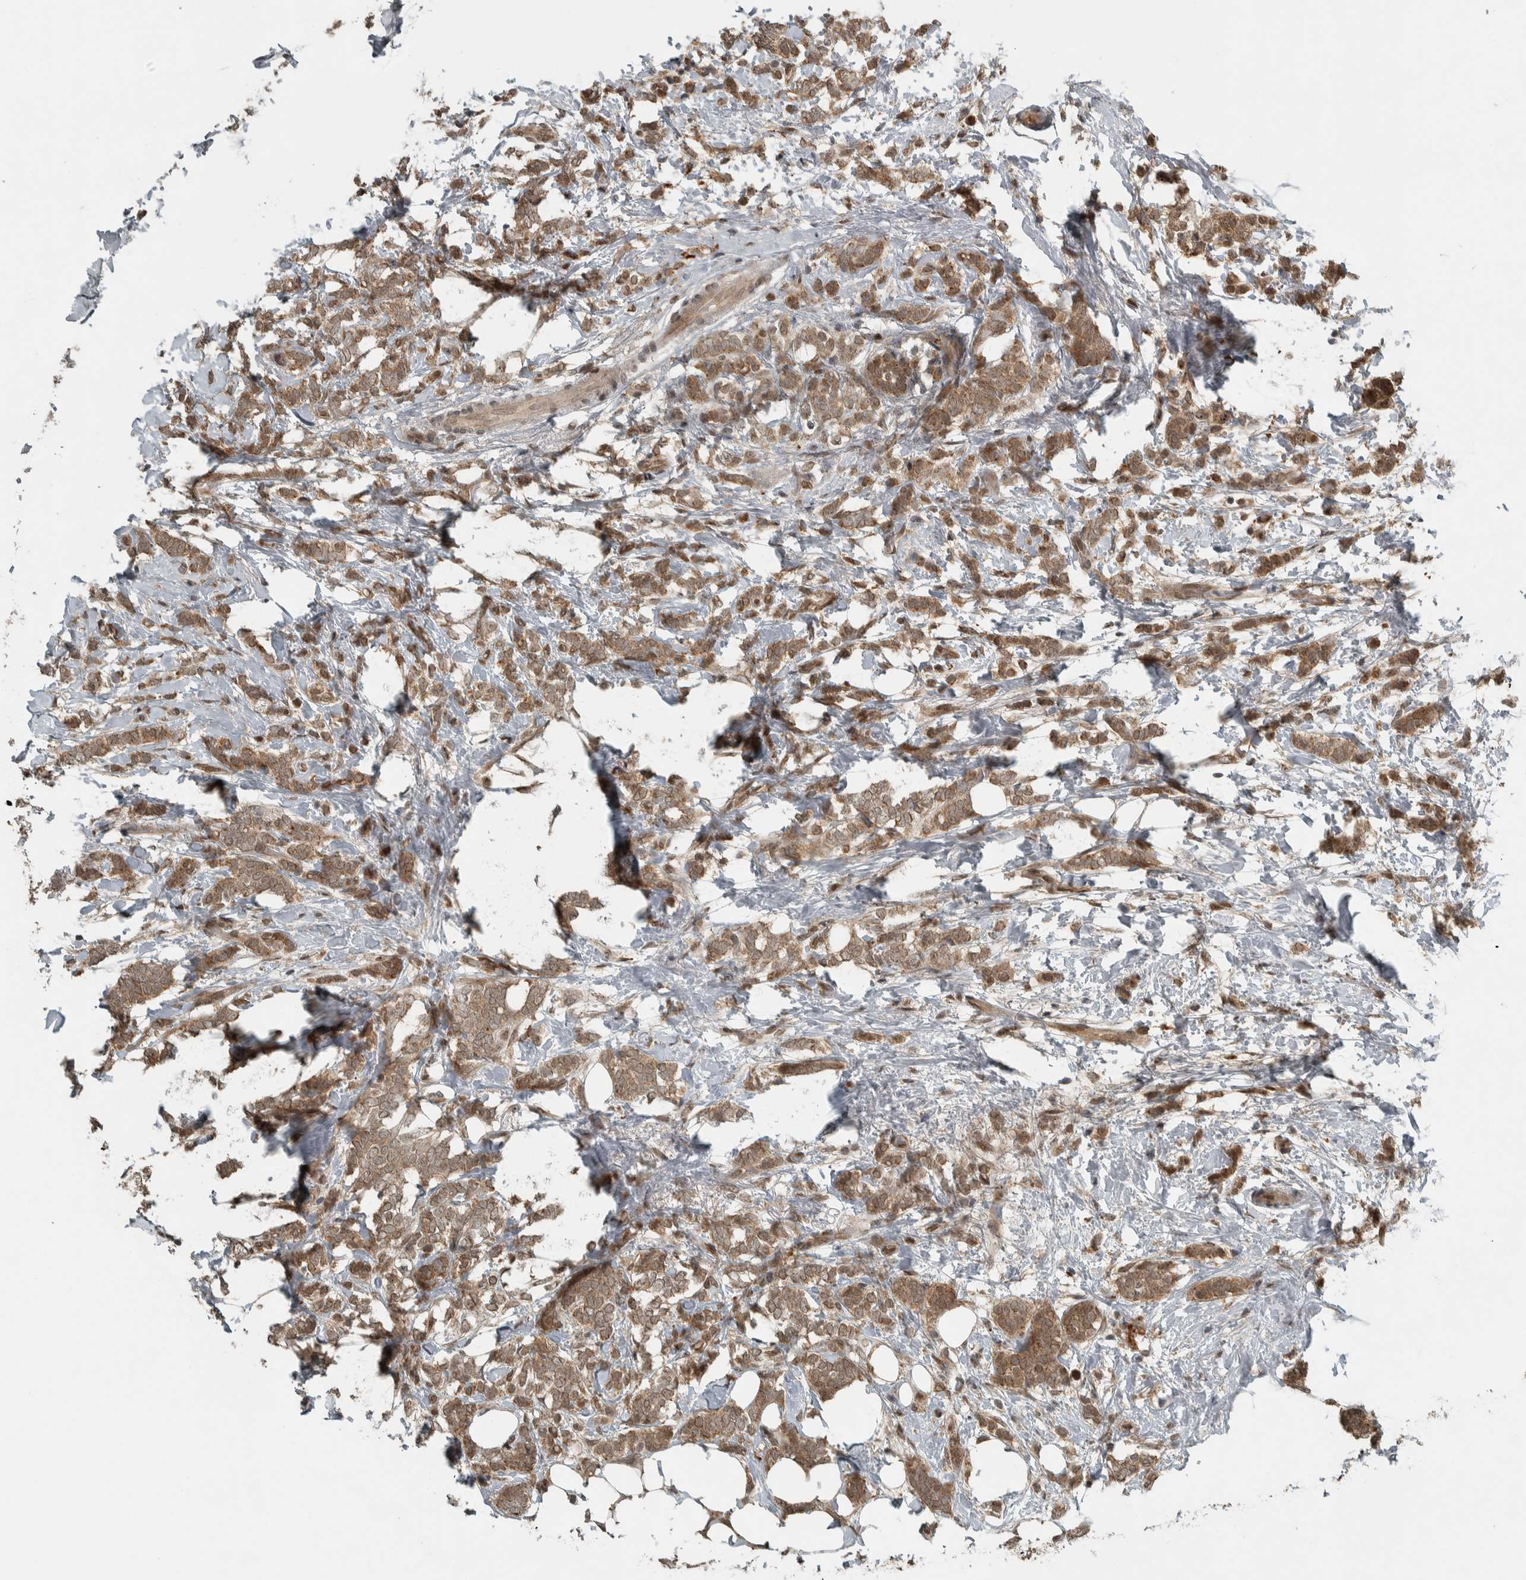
{"staining": {"intensity": "moderate", "quantity": ">75%", "location": "cytoplasmic/membranous,nuclear"}, "tissue": "breast cancer", "cell_type": "Tumor cells", "image_type": "cancer", "snomed": [{"axis": "morphology", "description": "Lobular carcinoma"}, {"axis": "topography", "description": "Breast"}], "caption": "Breast cancer tissue demonstrates moderate cytoplasmic/membranous and nuclear positivity in about >75% of tumor cells", "gene": "XPO5", "patient": {"sex": "female", "age": 50}}